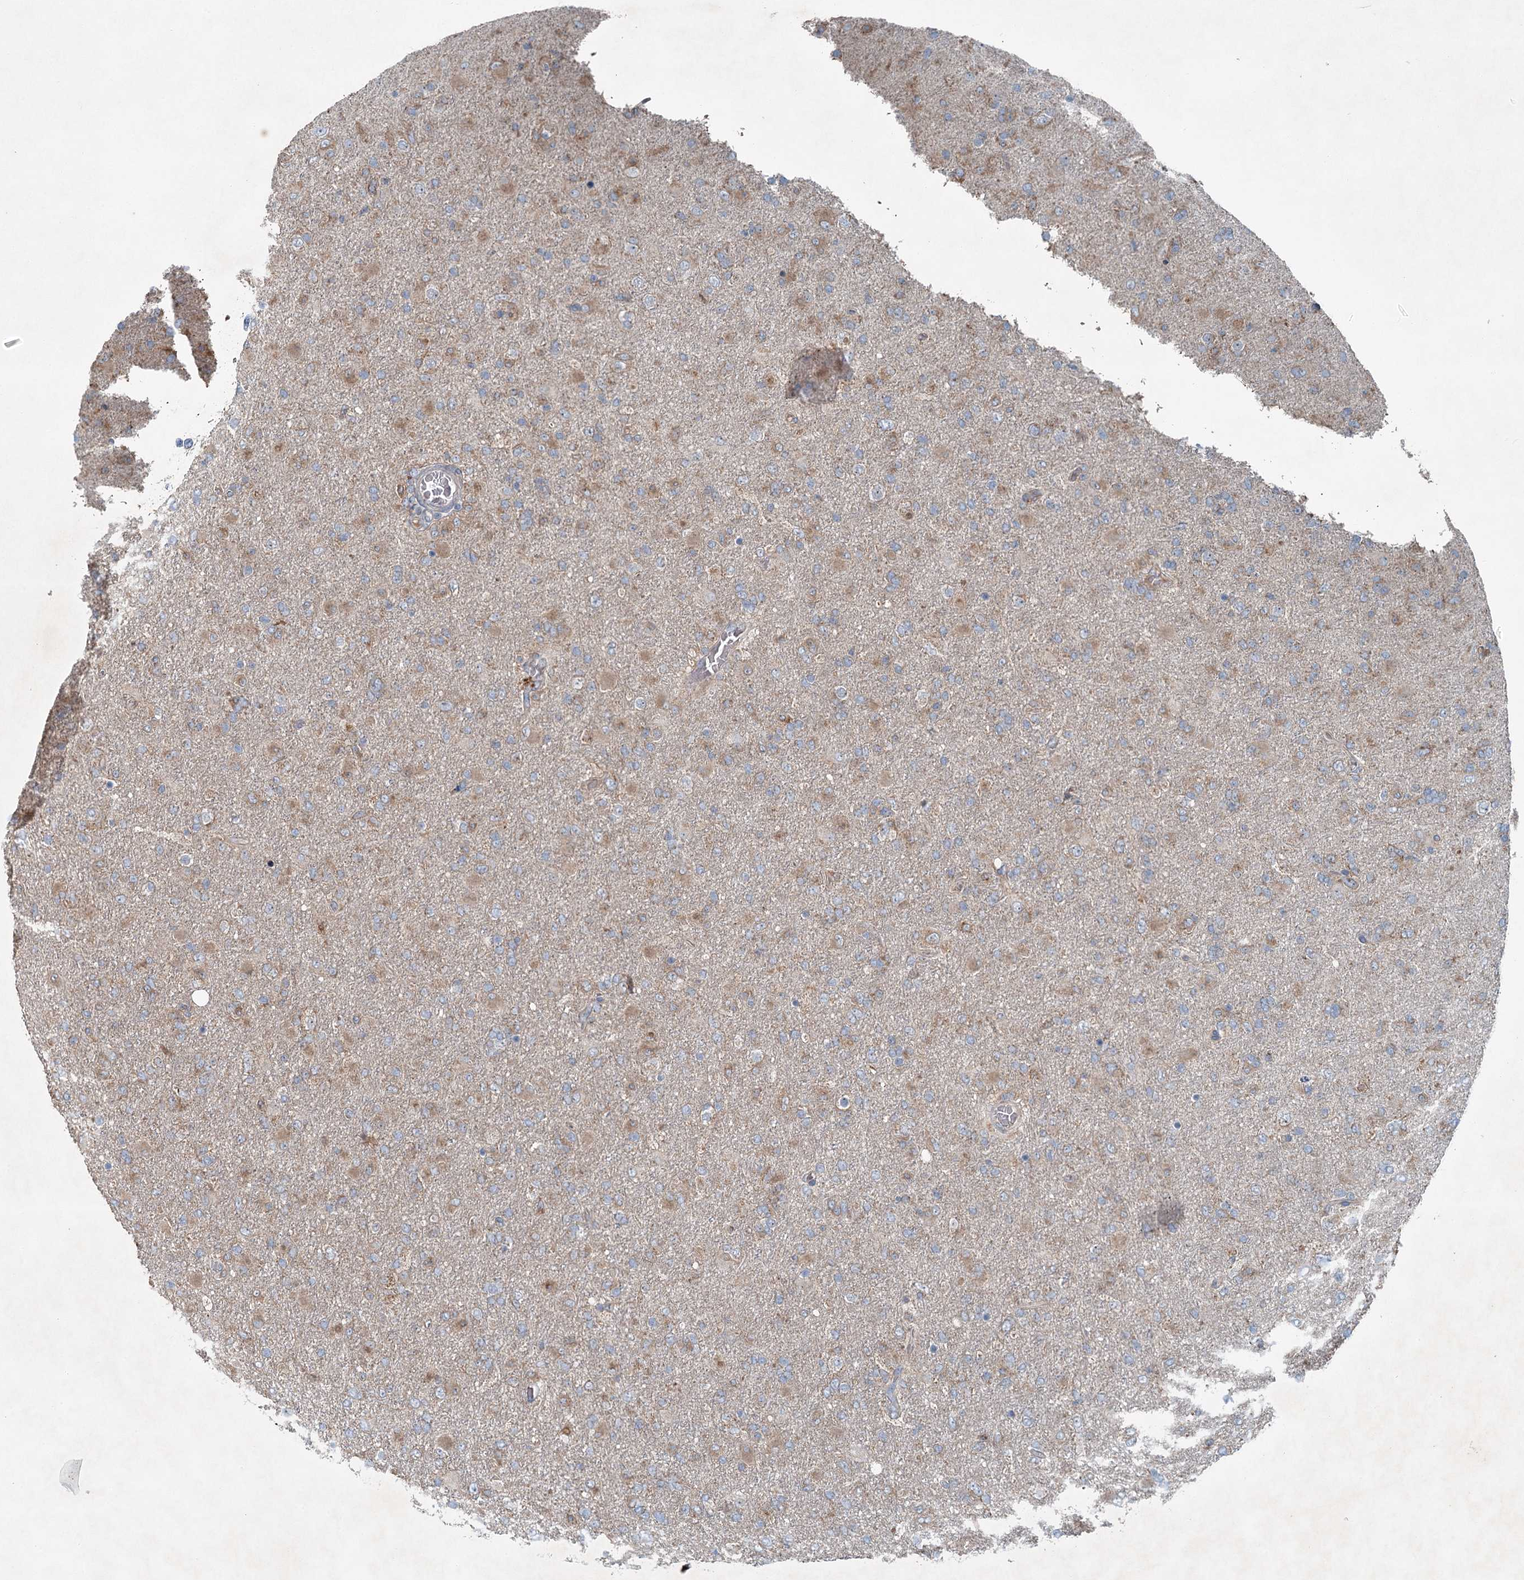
{"staining": {"intensity": "weak", "quantity": "<25%", "location": "cytoplasmic/membranous"}, "tissue": "glioma", "cell_type": "Tumor cells", "image_type": "cancer", "snomed": [{"axis": "morphology", "description": "Glioma, malignant, Low grade"}, {"axis": "topography", "description": "Brain"}], "caption": "Tumor cells show no significant staining in malignant low-grade glioma.", "gene": "CHCHD5", "patient": {"sex": "male", "age": 65}}